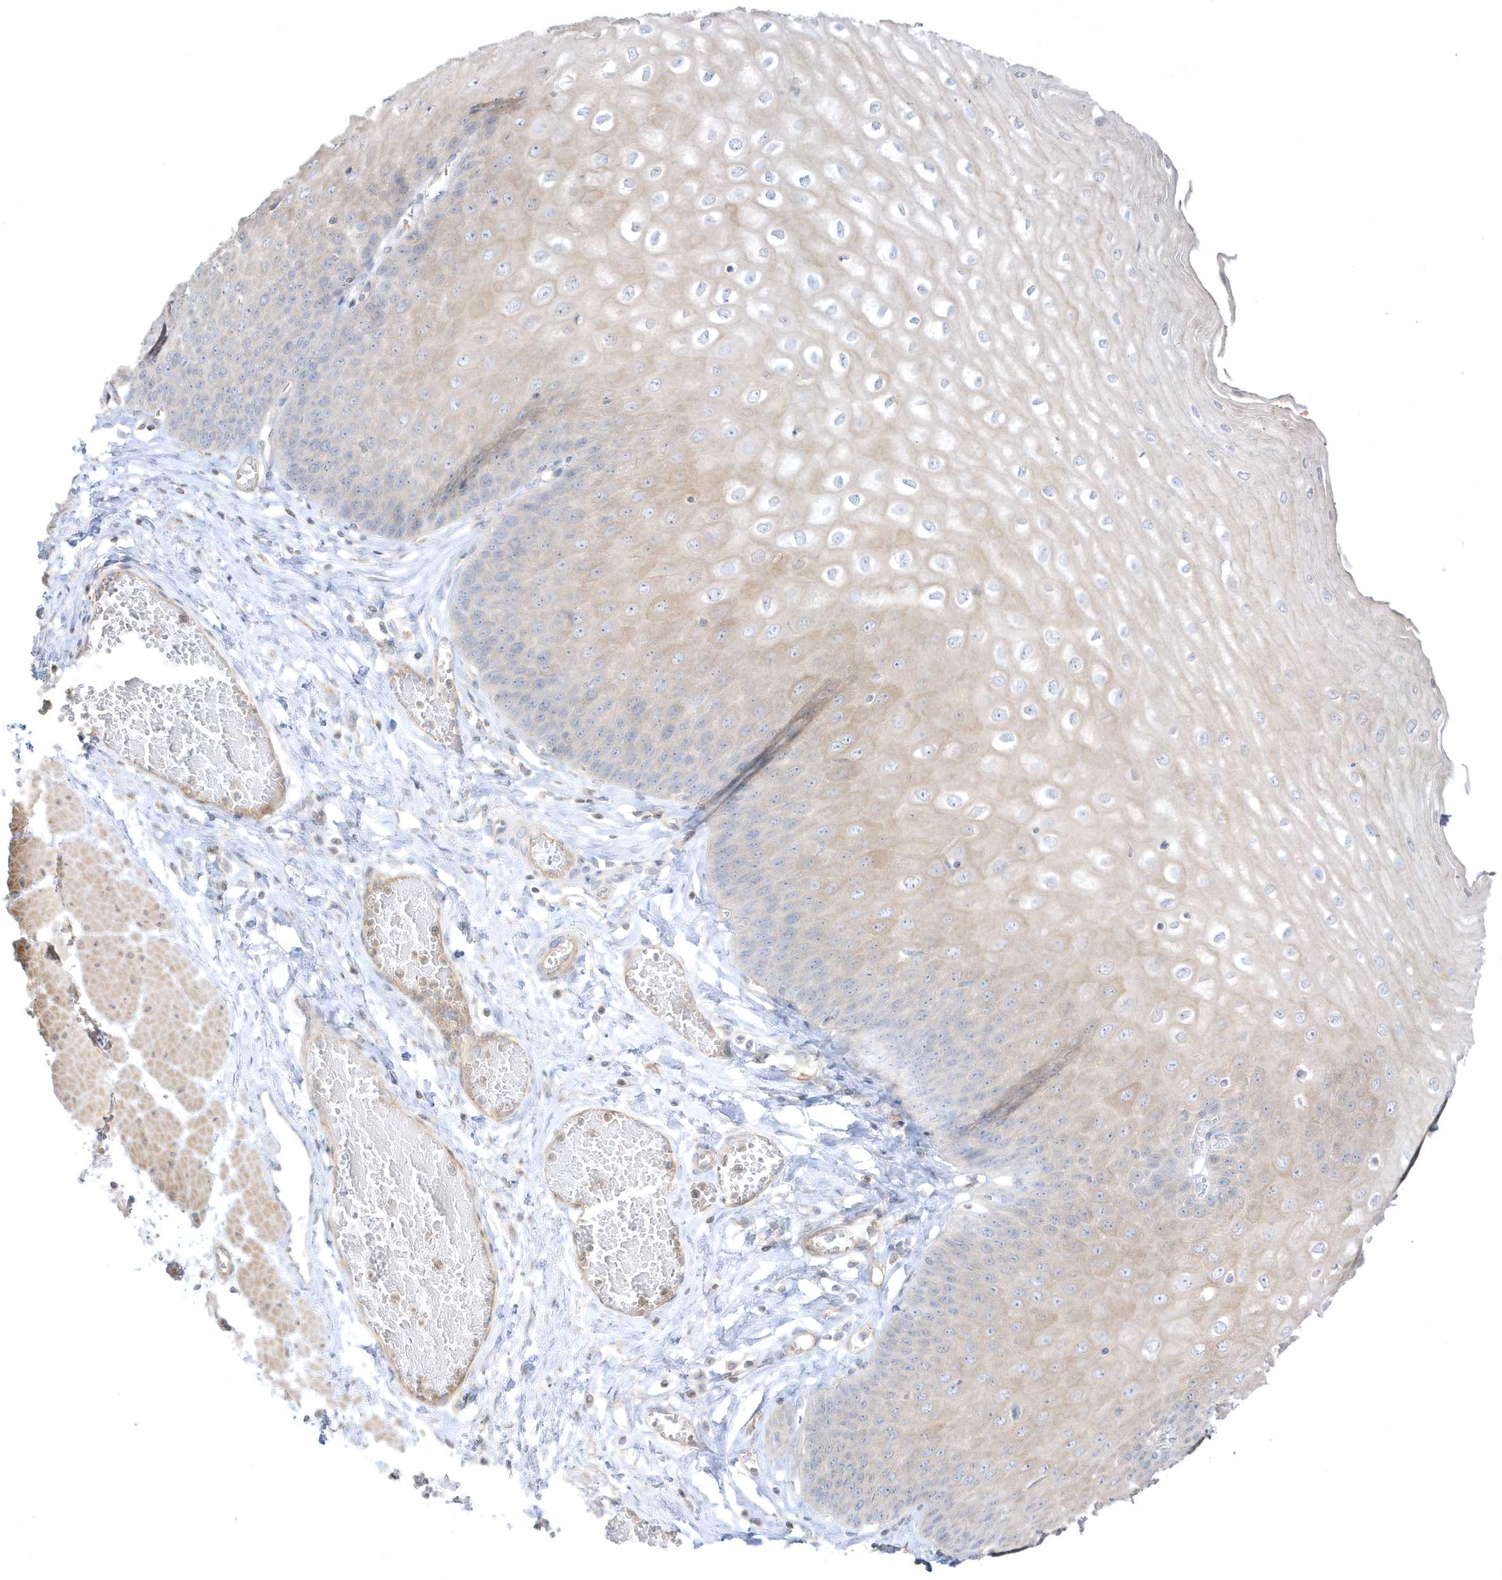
{"staining": {"intensity": "weak", "quantity": "<25%", "location": "cytoplasmic/membranous"}, "tissue": "esophagus", "cell_type": "Squamous epithelial cells", "image_type": "normal", "snomed": [{"axis": "morphology", "description": "Normal tissue, NOS"}, {"axis": "topography", "description": "Esophagus"}], "caption": "Immunohistochemistry (IHC) of benign human esophagus shows no staining in squamous epithelial cells.", "gene": "ARHGEF9", "patient": {"sex": "male", "age": 60}}